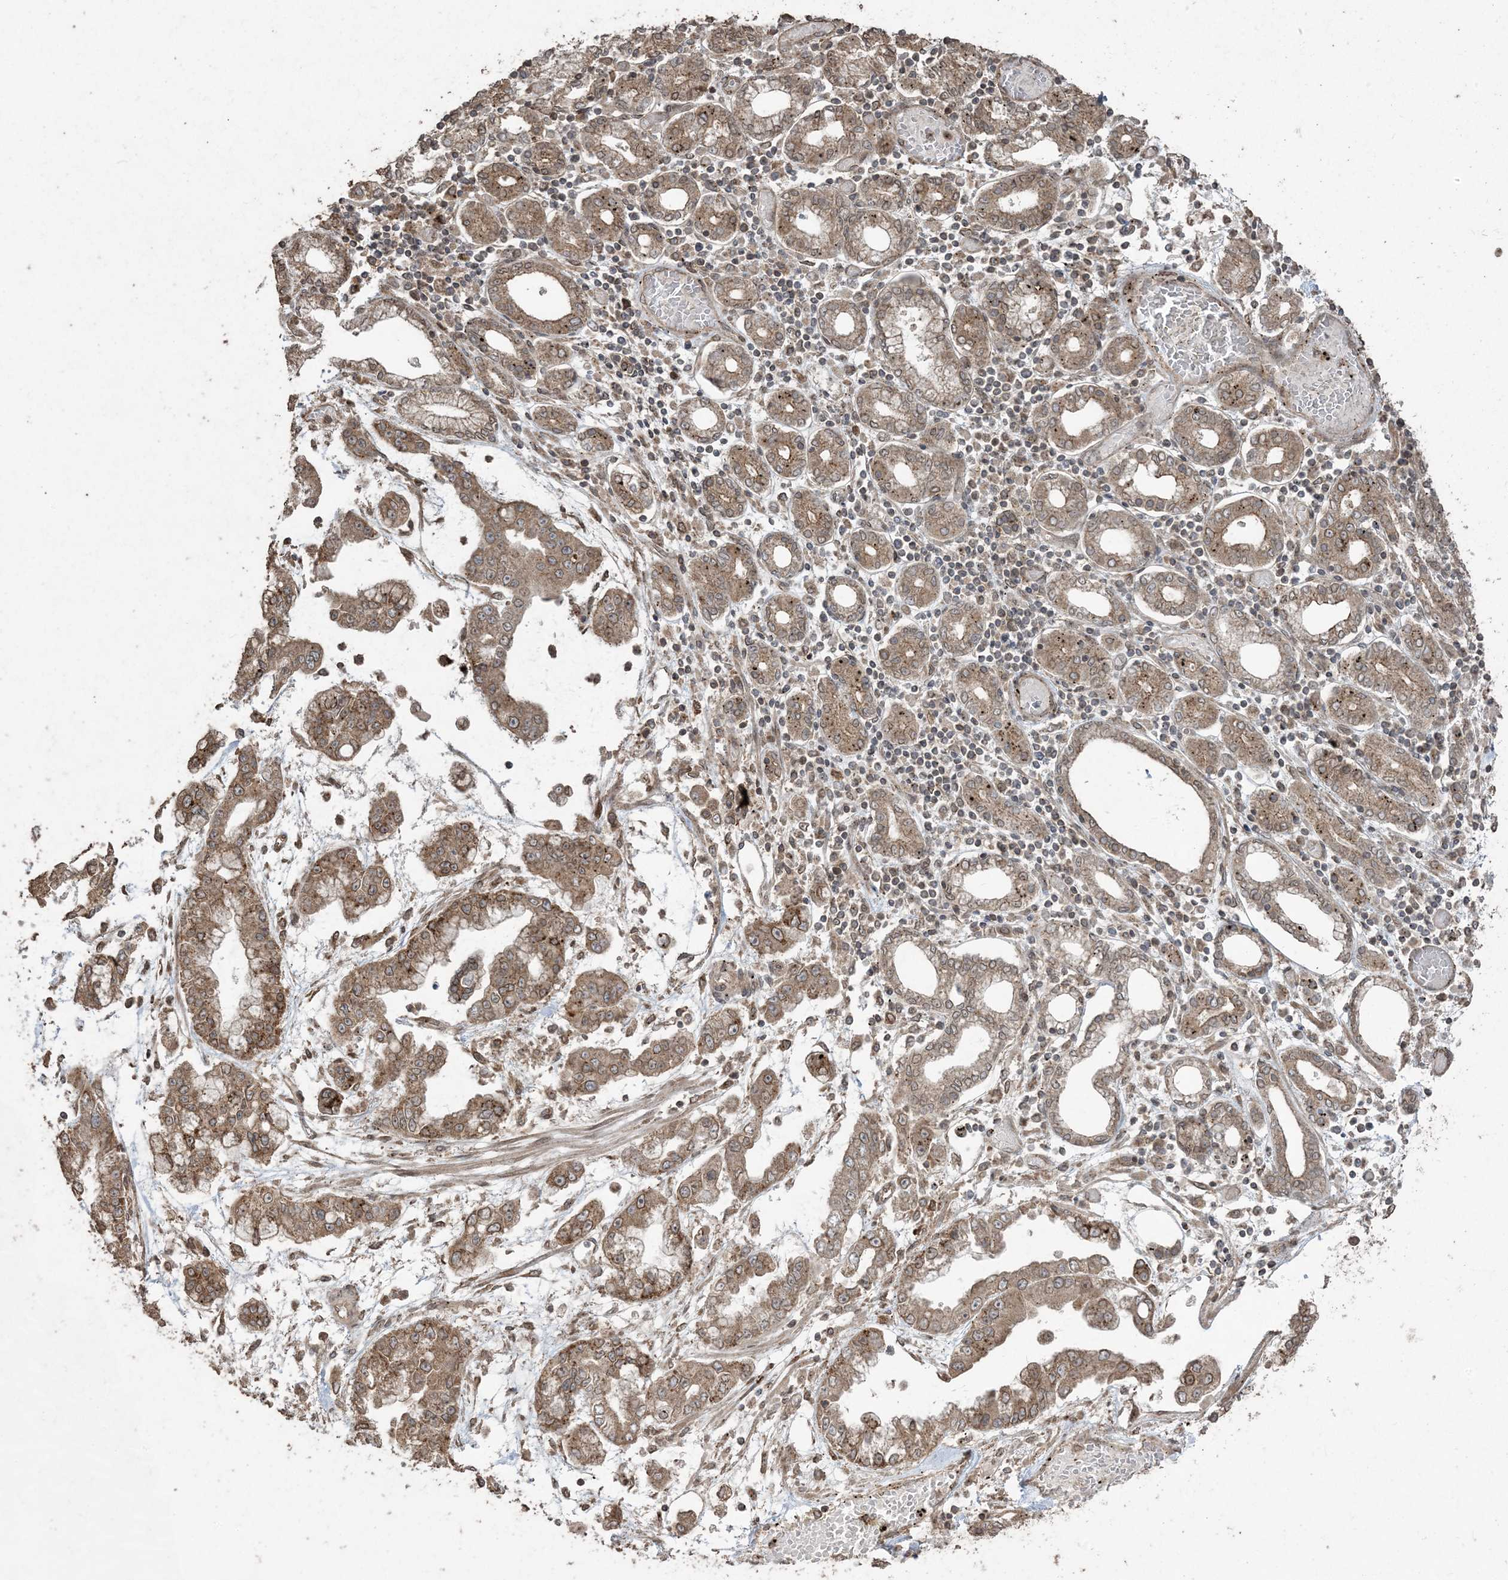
{"staining": {"intensity": "moderate", "quantity": ">75%", "location": "cytoplasmic/membranous,nuclear"}, "tissue": "stomach cancer", "cell_type": "Tumor cells", "image_type": "cancer", "snomed": [{"axis": "morphology", "description": "Normal tissue, NOS"}, {"axis": "morphology", "description": "Adenocarcinoma, NOS"}, {"axis": "topography", "description": "Stomach, upper"}, {"axis": "topography", "description": "Stomach"}], "caption": "A micrograph of human stomach adenocarcinoma stained for a protein demonstrates moderate cytoplasmic/membranous and nuclear brown staining in tumor cells. (Brightfield microscopy of DAB IHC at high magnification).", "gene": "DDX19B", "patient": {"sex": "male", "age": 76}}